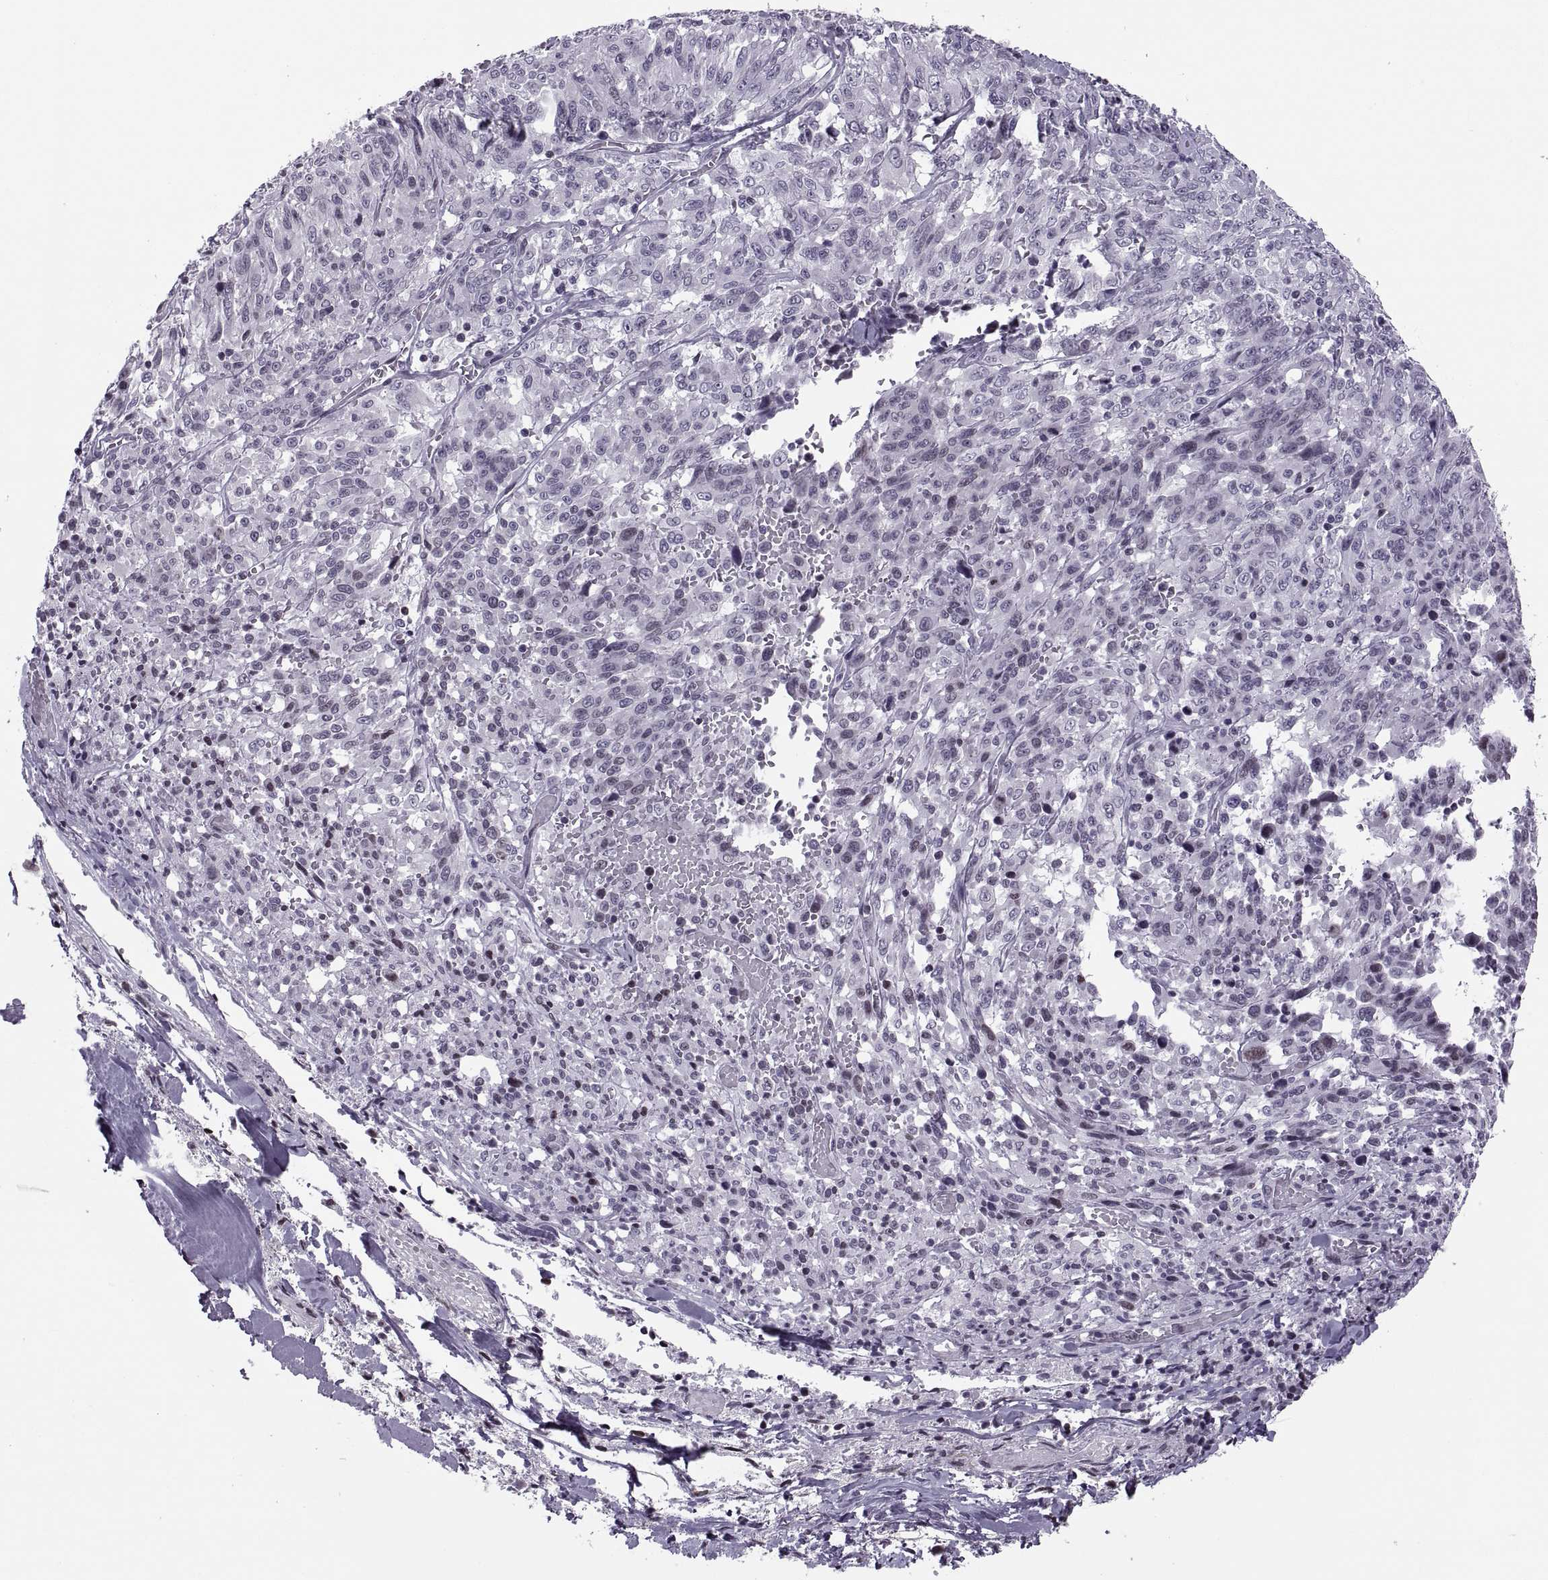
{"staining": {"intensity": "negative", "quantity": "none", "location": "none"}, "tissue": "melanoma", "cell_type": "Tumor cells", "image_type": "cancer", "snomed": [{"axis": "morphology", "description": "Malignant melanoma, NOS"}, {"axis": "topography", "description": "Skin"}], "caption": "High magnification brightfield microscopy of malignant melanoma stained with DAB (3,3'-diaminobenzidine) (brown) and counterstained with hematoxylin (blue): tumor cells show no significant positivity.", "gene": "H1-8", "patient": {"sex": "female", "age": 91}}